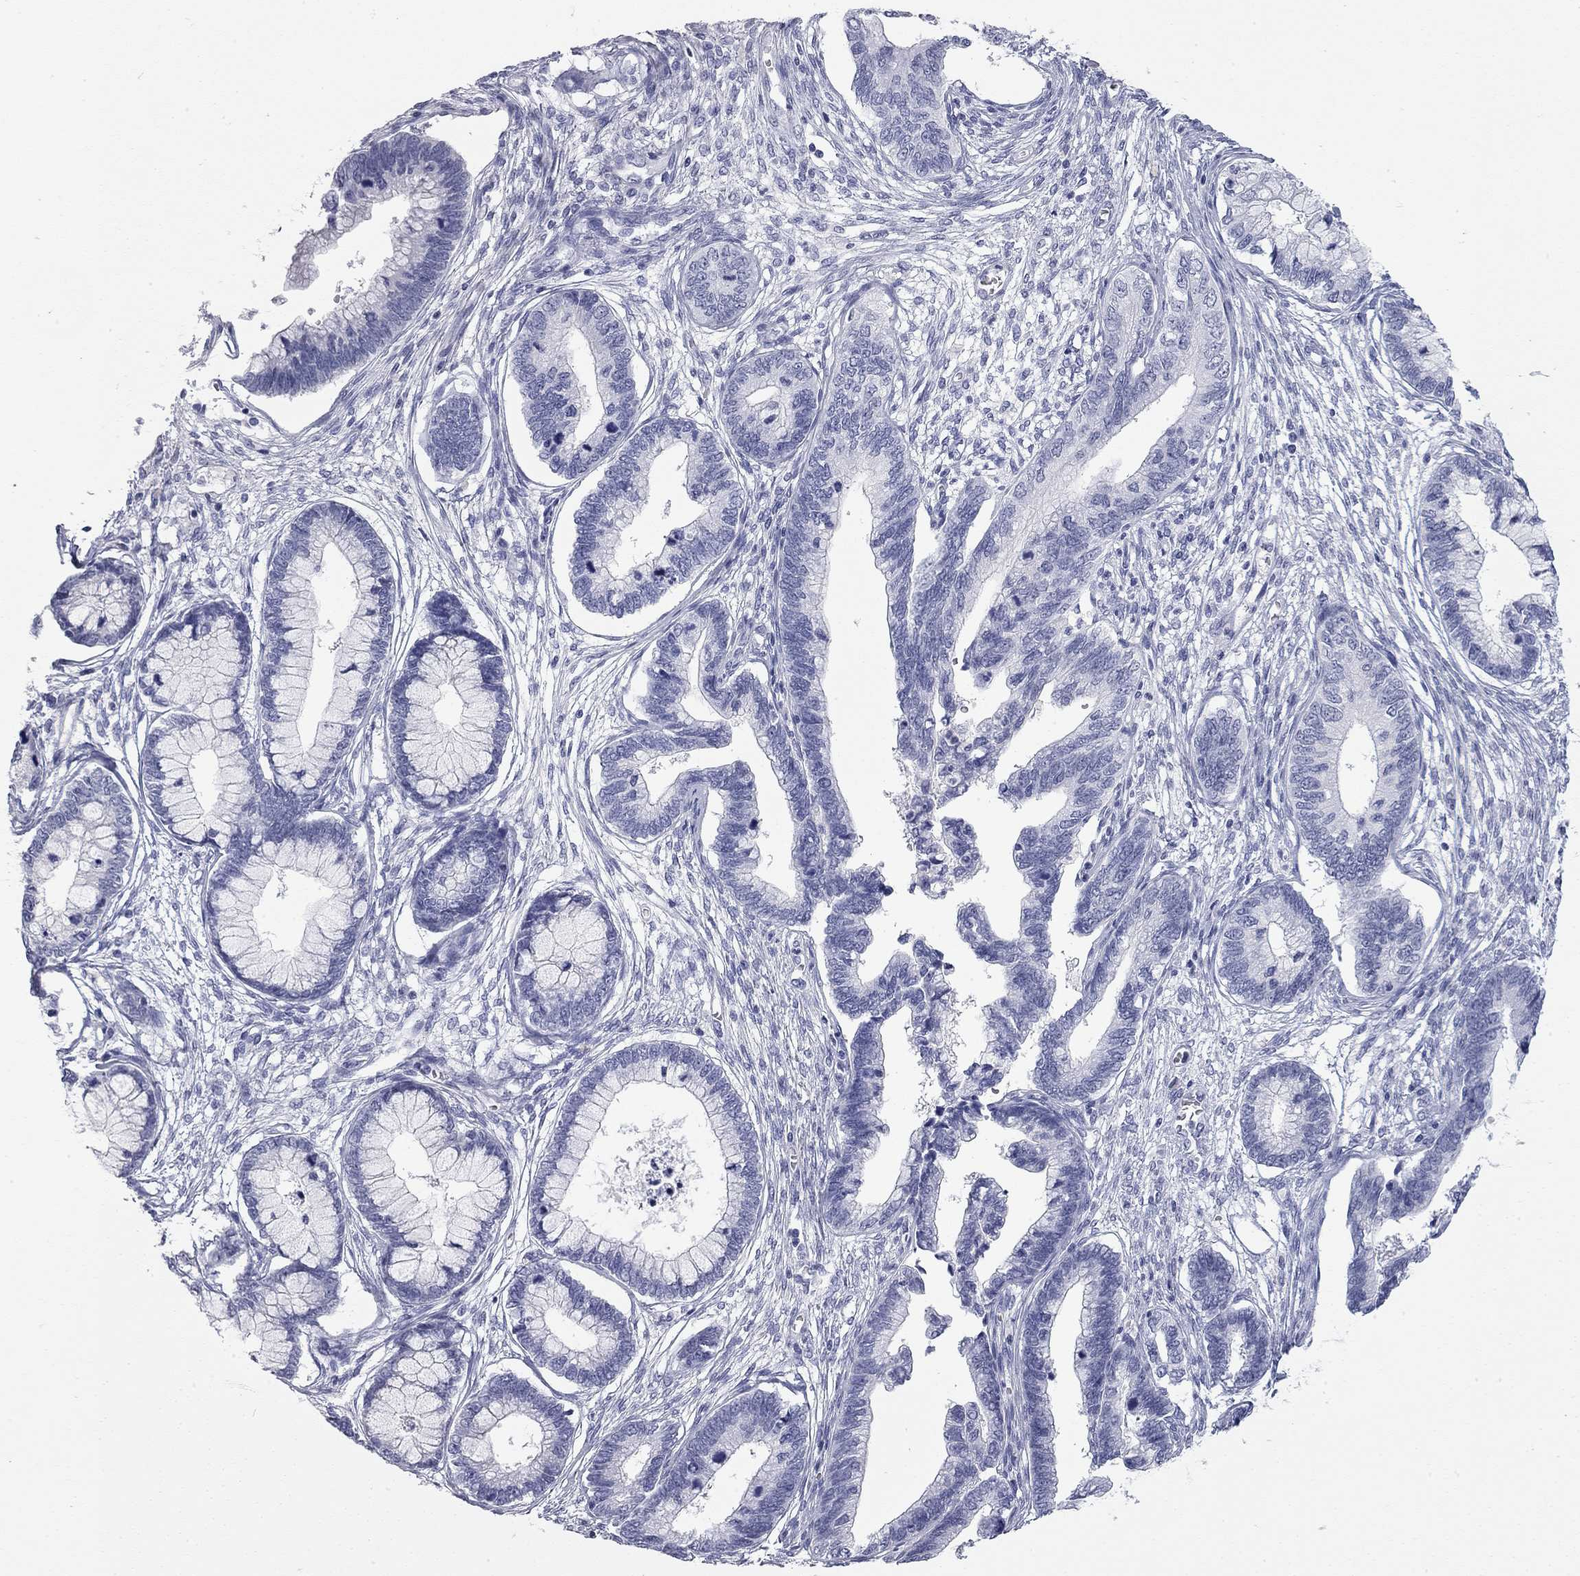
{"staining": {"intensity": "negative", "quantity": "none", "location": "none"}, "tissue": "cervical cancer", "cell_type": "Tumor cells", "image_type": "cancer", "snomed": [{"axis": "morphology", "description": "Adenocarcinoma, NOS"}, {"axis": "topography", "description": "Cervix"}], "caption": "Immunohistochemistry (IHC) image of neoplastic tissue: human cervical cancer stained with DAB (3,3'-diaminobenzidine) demonstrates no significant protein staining in tumor cells.", "gene": "AK8", "patient": {"sex": "female", "age": 44}}